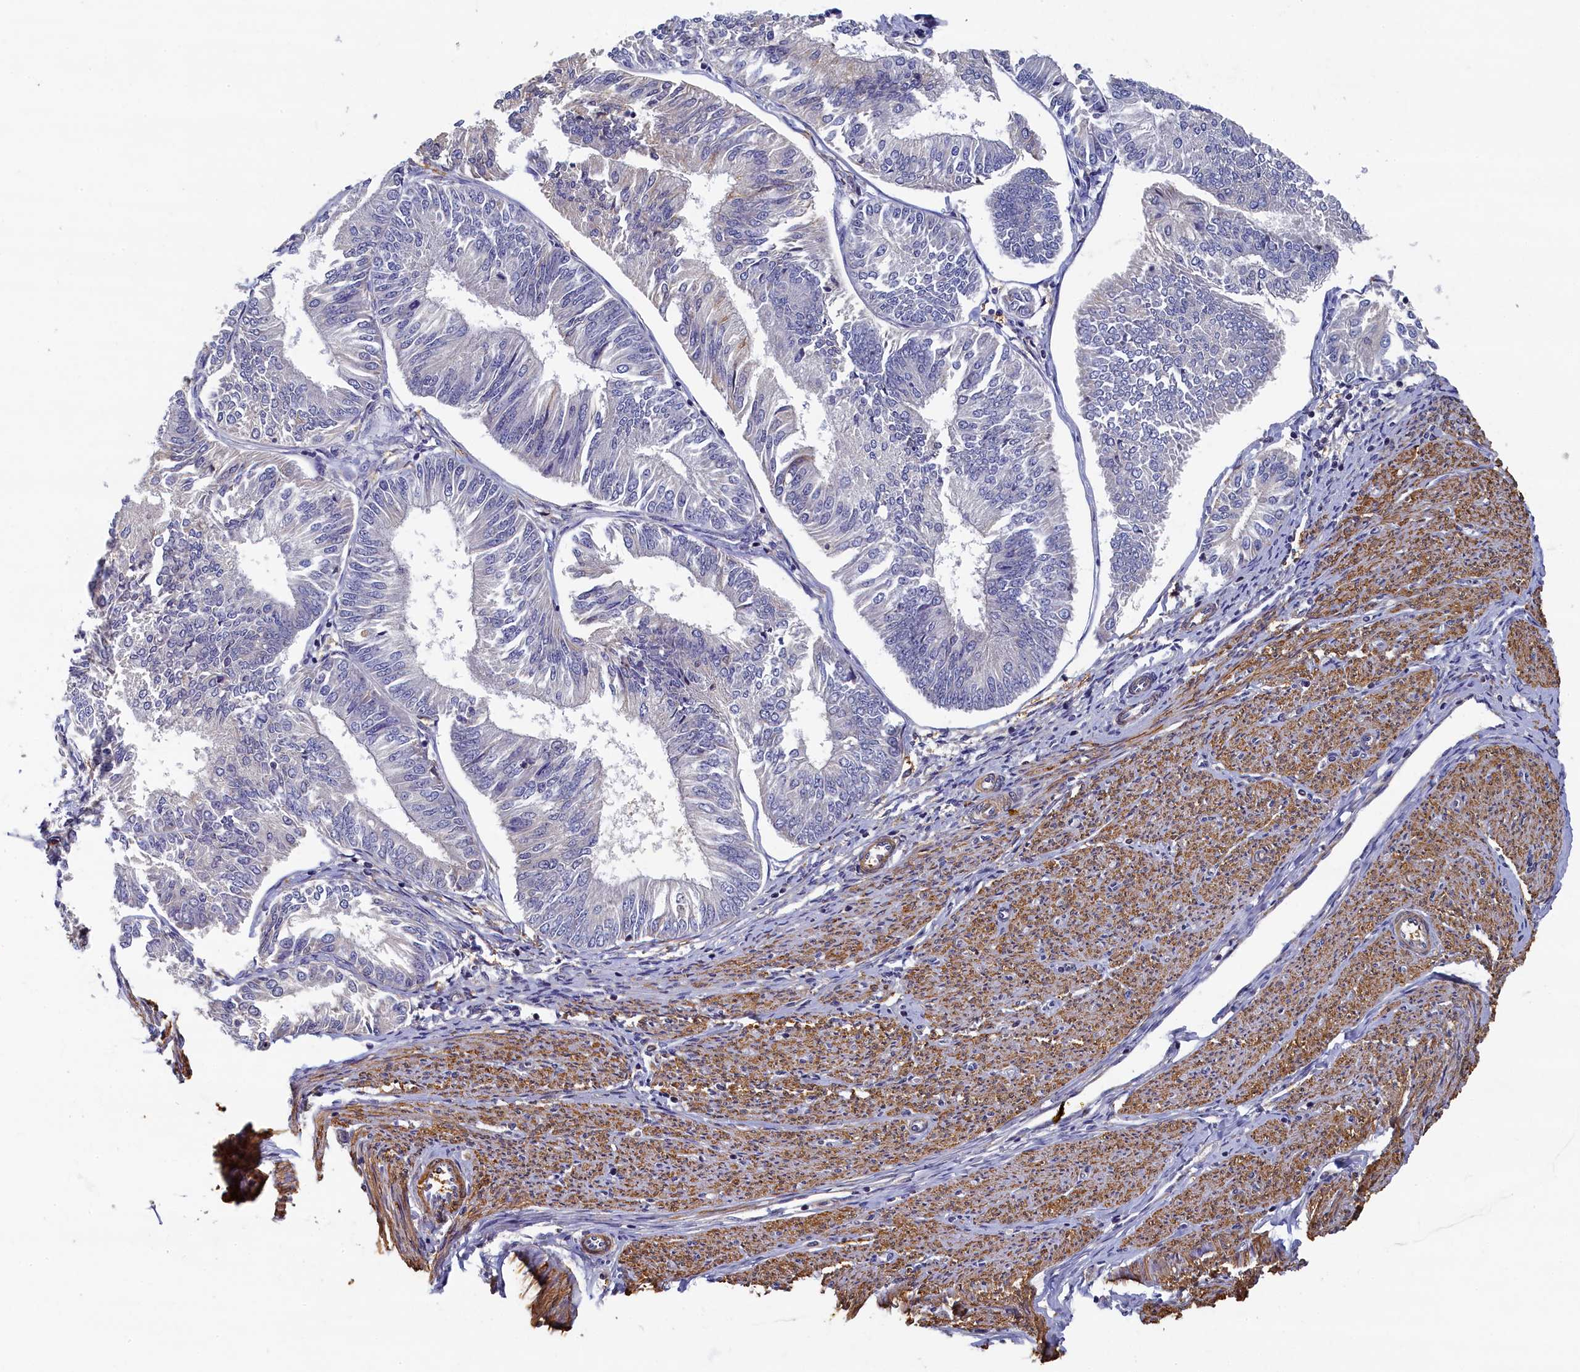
{"staining": {"intensity": "negative", "quantity": "none", "location": "none"}, "tissue": "endometrial cancer", "cell_type": "Tumor cells", "image_type": "cancer", "snomed": [{"axis": "morphology", "description": "Adenocarcinoma, NOS"}, {"axis": "topography", "description": "Endometrium"}], "caption": "Immunohistochemistry (IHC) image of adenocarcinoma (endometrial) stained for a protein (brown), which shows no expression in tumor cells.", "gene": "TBCB", "patient": {"sex": "female", "age": 58}}